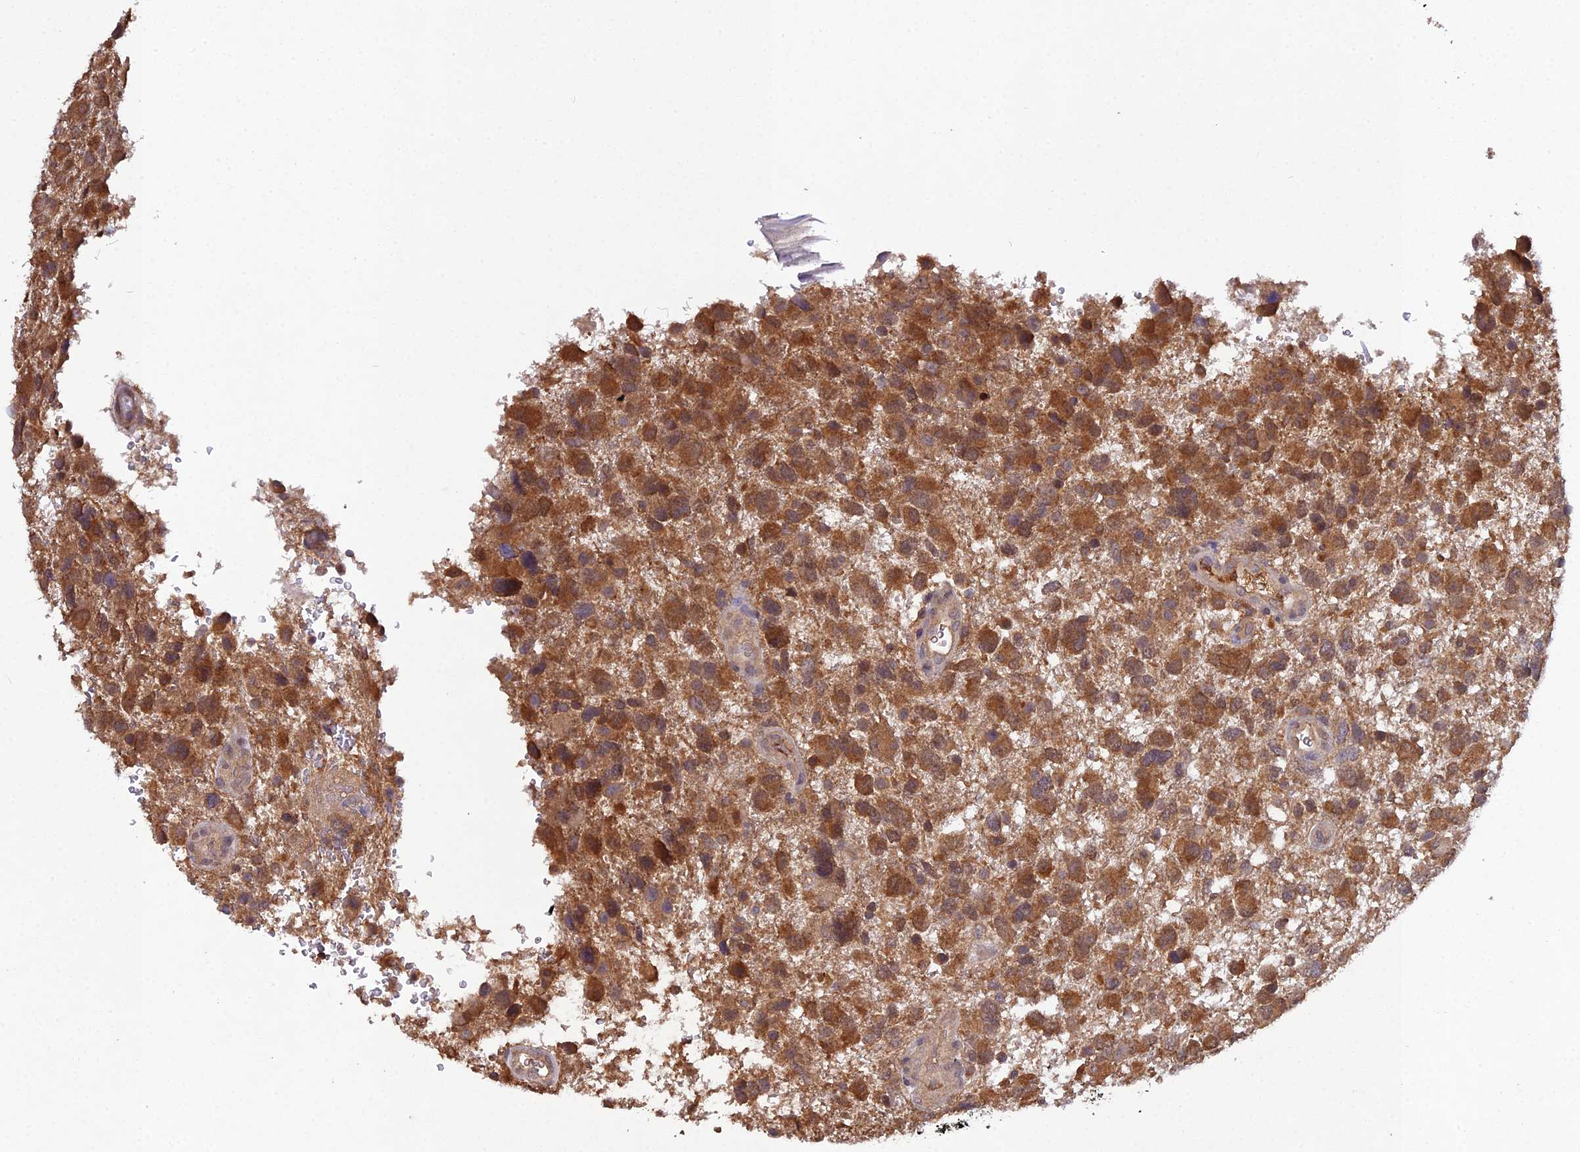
{"staining": {"intensity": "strong", "quantity": ">75%", "location": "cytoplasmic/membranous"}, "tissue": "glioma", "cell_type": "Tumor cells", "image_type": "cancer", "snomed": [{"axis": "morphology", "description": "Glioma, malignant, High grade"}, {"axis": "topography", "description": "Brain"}], "caption": "DAB immunohistochemical staining of human high-grade glioma (malignant) exhibits strong cytoplasmic/membranous protein staining in about >75% of tumor cells. (DAB IHC with brightfield microscopy, high magnification).", "gene": "TMEM258", "patient": {"sex": "male", "age": 61}}